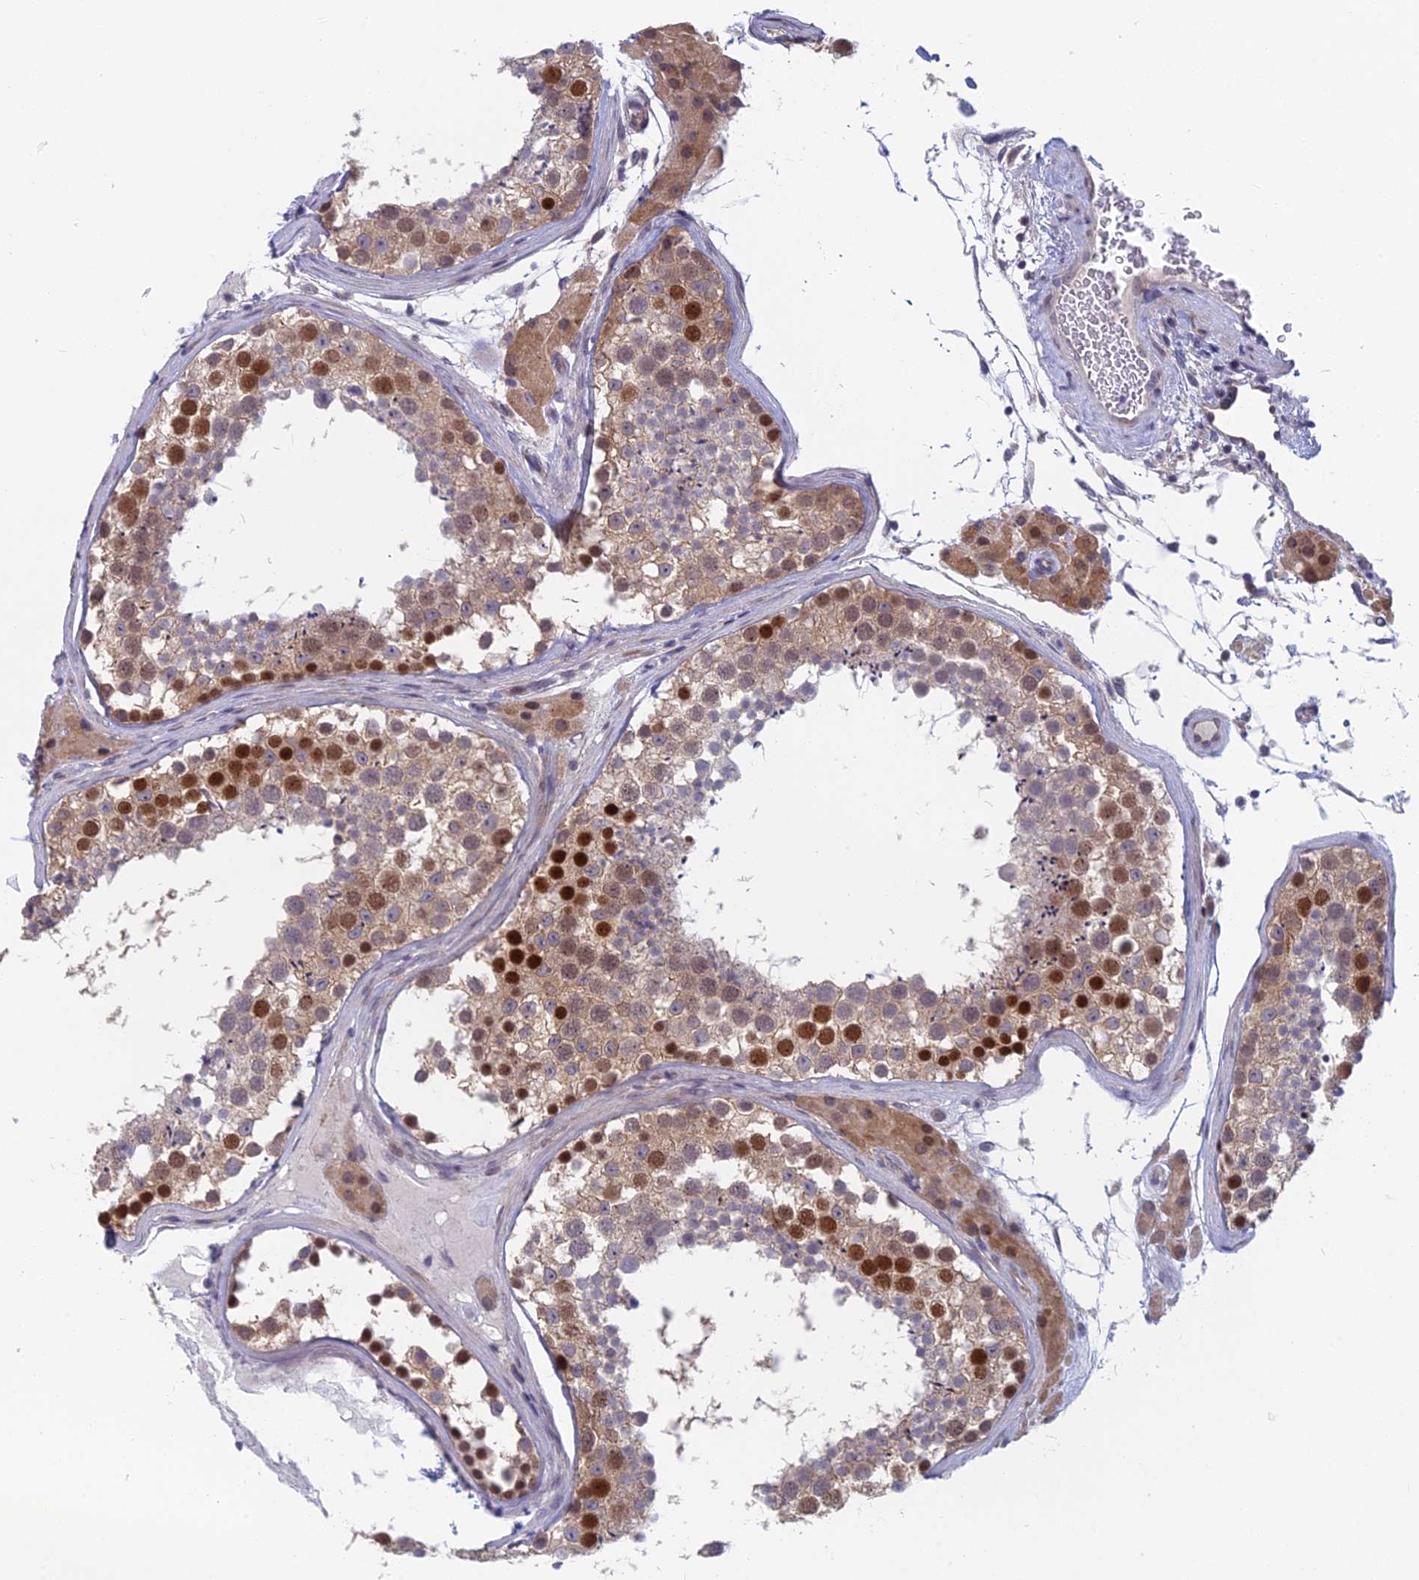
{"staining": {"intensity": "moderate", "quantity": "25%-75%", "location": "cytoplasmic/membranous,nuclear"}, "tissue": "testis", "cell_type": "Cells in seminiferous ducts", "image_type": "normal", "snomed": [{"axis": "morphology", "description": "Normal tissue, NOS"}, {"axis": "topography", "description": "Testis"}], "caption": "Immunohistochemical staining of unremarkable human testis demonstrates moderate cytoplasmic/membranous,nuclear protein staining in about 25%-75% of cells in seminiferous ducts.", "gene": "PPP1R26", "patient": {"sex": "male", "age": 46}}